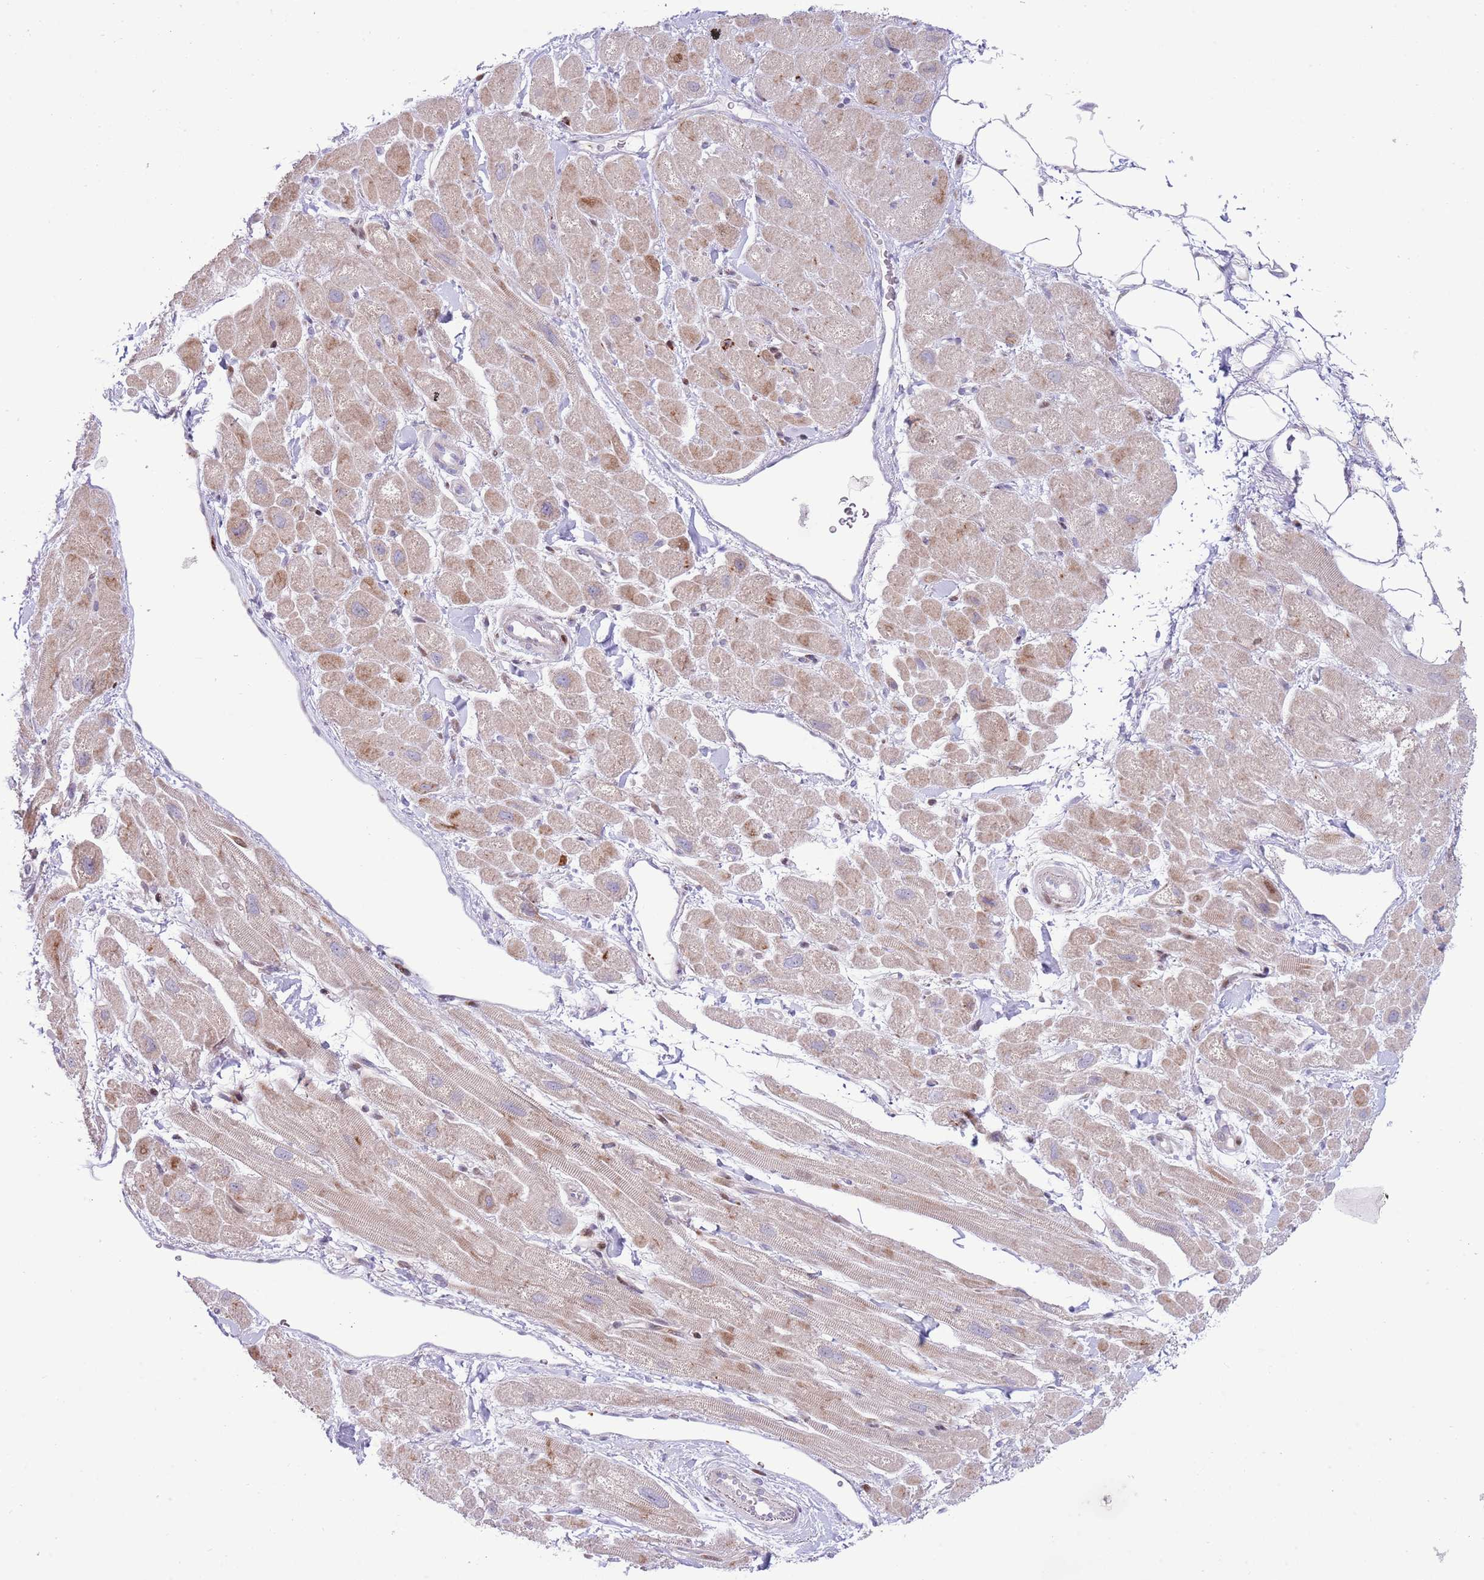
{"staining": {"intensity": "weak", "quantity": "25%-75%", "location": "cytoplasmic/membranous"}, "tissue": "heart muscle", "cell_type": "Cardiomyocytes", "image_type": "normal", "snomed": [{"axis": "morphology", "description": "Normal tissue, NOS"}, {"axis": "topography", "description": "Heart"}], "caption": "This photomicrograph exhibits immunohistochemistry staining of benign heart muscle, with low weak cytoplasmic/membranous staining in about 25%-75% of cardiomyocytes.", "gene": "ANO8", "patient": {"sex": "male", "age": 65}}